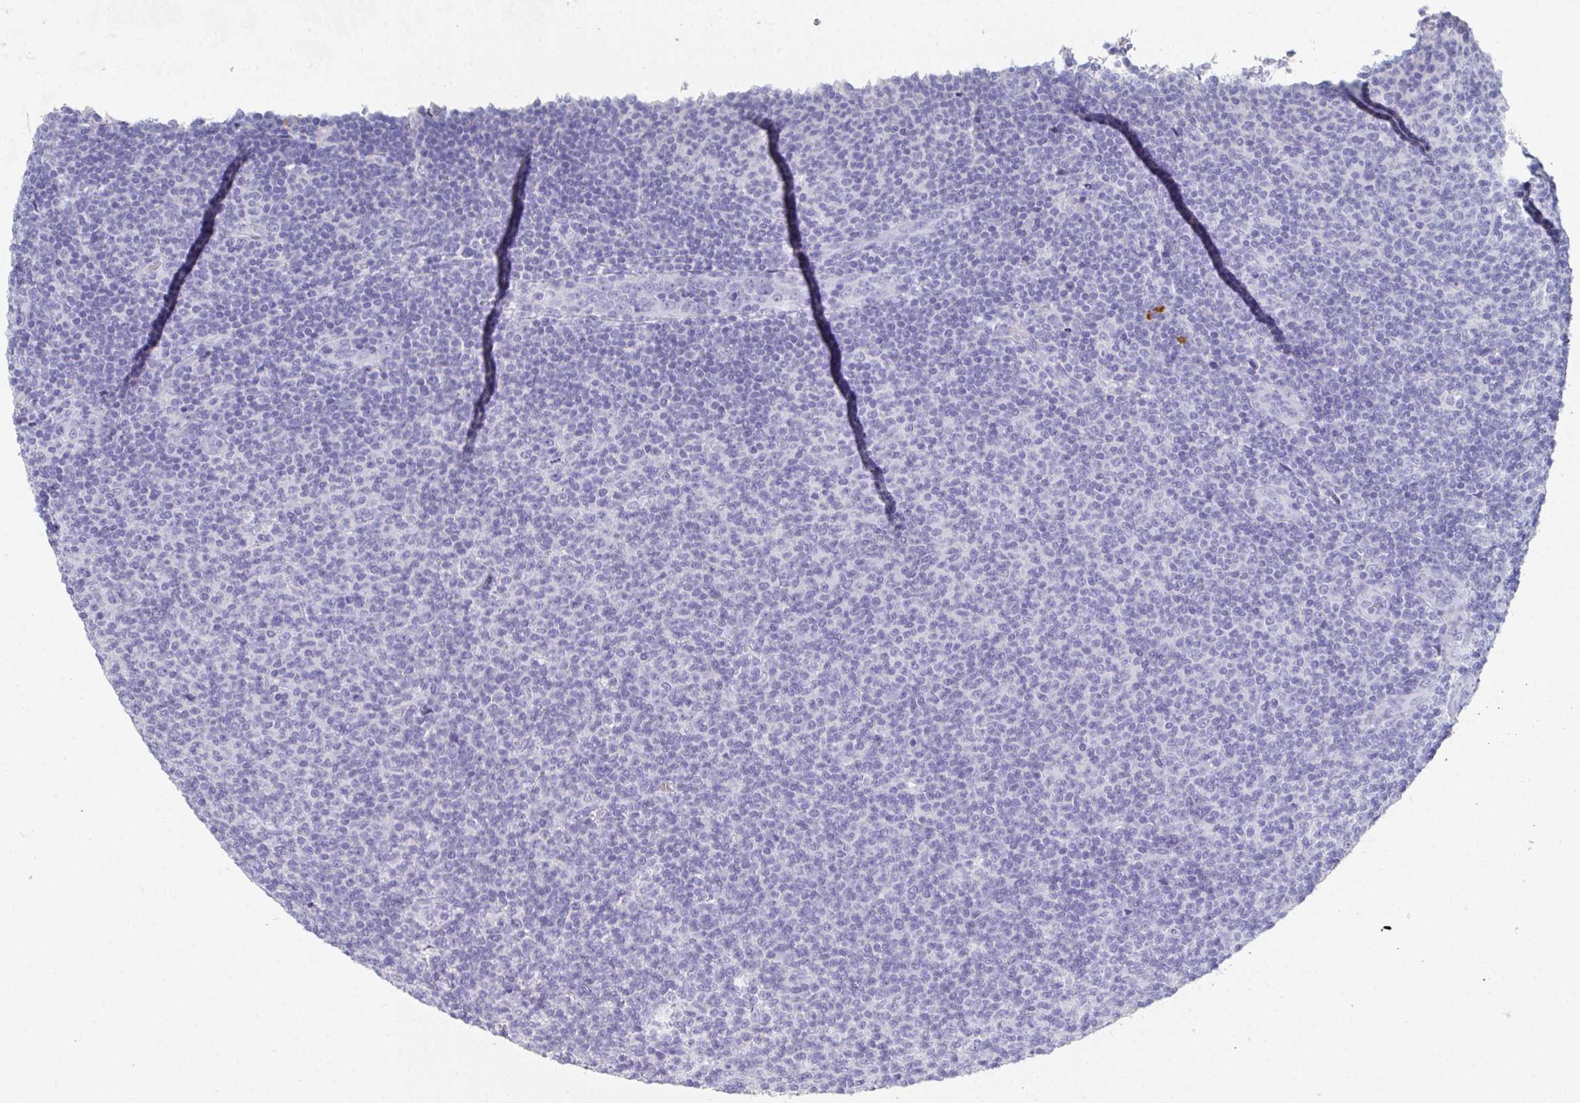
{"staining": {"intensity": "negative", "quantity": "none", "location": "none"}, "tissue": "lymphoma", "cell_type": "Tumor cells", "image_type": "cancer", "snomed": [{"axis": "morphology", "description": "Malignant lymphoma, non-Hodgkin's type, Low grade"}, {"axis": "topography", "description": "Lymph node"}], "caption": "Histopathology image shows no significant protein staining in tumor cells of malignant lymphoma, non-Hodgkin's type (low-grade).", "gene": "GRIA1", "patient": {"sex": "male", "age": 66}}